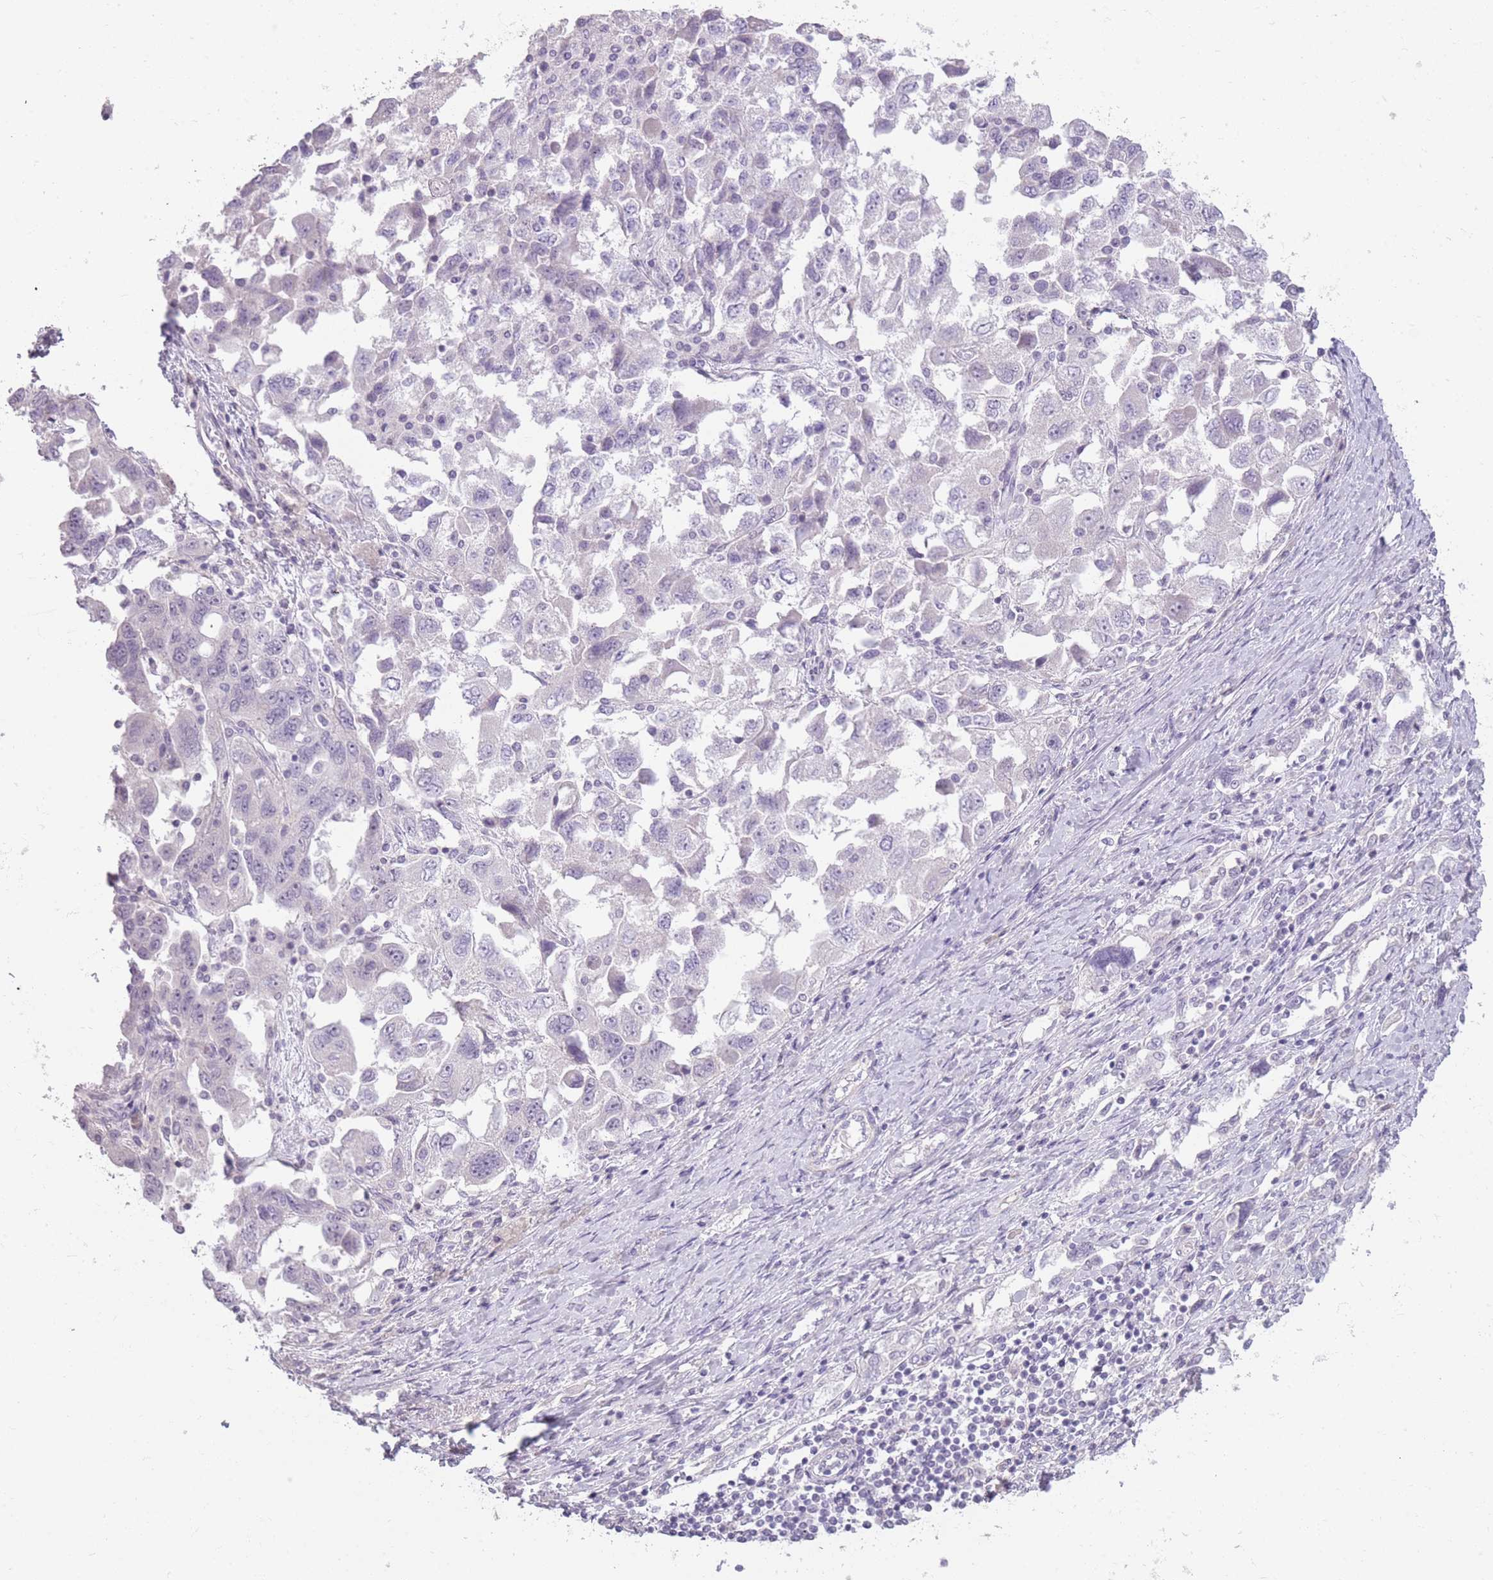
{"staining": {"intensity": "negative", "quantity": "none", "location": "none"}, "tissue": "ovarian cancer", "cell_type": "Tumor cells", "image_type": "cancer", "snomed": [{"axis": "morphology", "description": "Carcinoma, NOS"}, {"axis": "morphology", "description": "Cystadenocarcinoma, serous, NOS"}, {"axis": "topography", "description": "Ovary"}], "caption": "DAB immunohistochemical staining of human ovarian serous cystadenocarcinoma displays no significant expression in tumor cells.", "gene": "ZBTB24", "patient": {"sex": "female", "age": 69}}